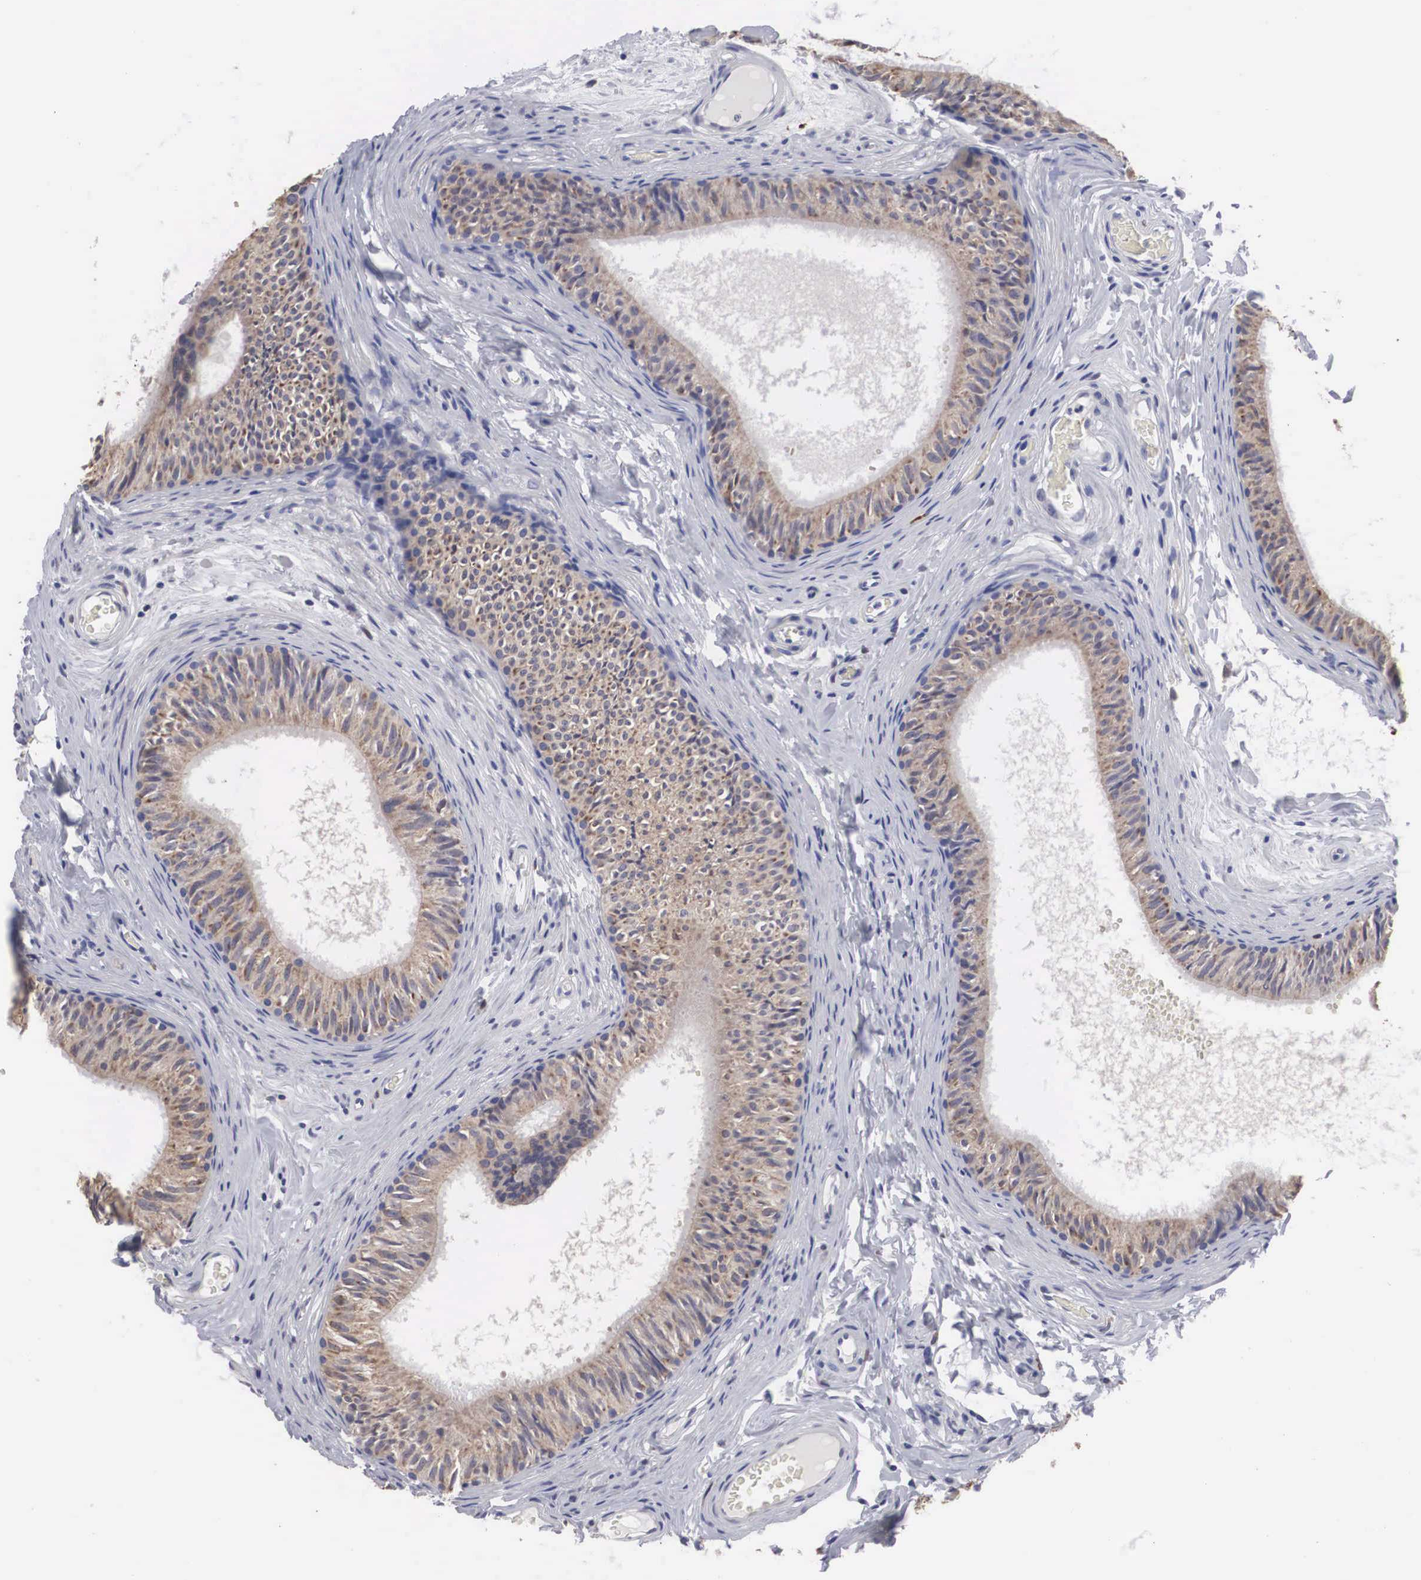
{"staining": {"intensity": "moderate", "quantity": "25%-75%", "location": "cytoplasmic/membranous"}, "tissue": "epididymis", "cell_type": "Glandular cells", "image_type": "normal", "snomed": [{"axis": "morphology", "description": "Normal tissue, NOS"}, {"axis": "topography", "description": "Epididymis"}], "caption": "IHC image of benign human epididymis stained for a protein (brown), which shows medium levels of moderate cytoplasmic/membranous expression in approximately 25%-75% of glandular cells.", "gene": "HMOX1", "patient": {"sex": "male", "age": 23}}